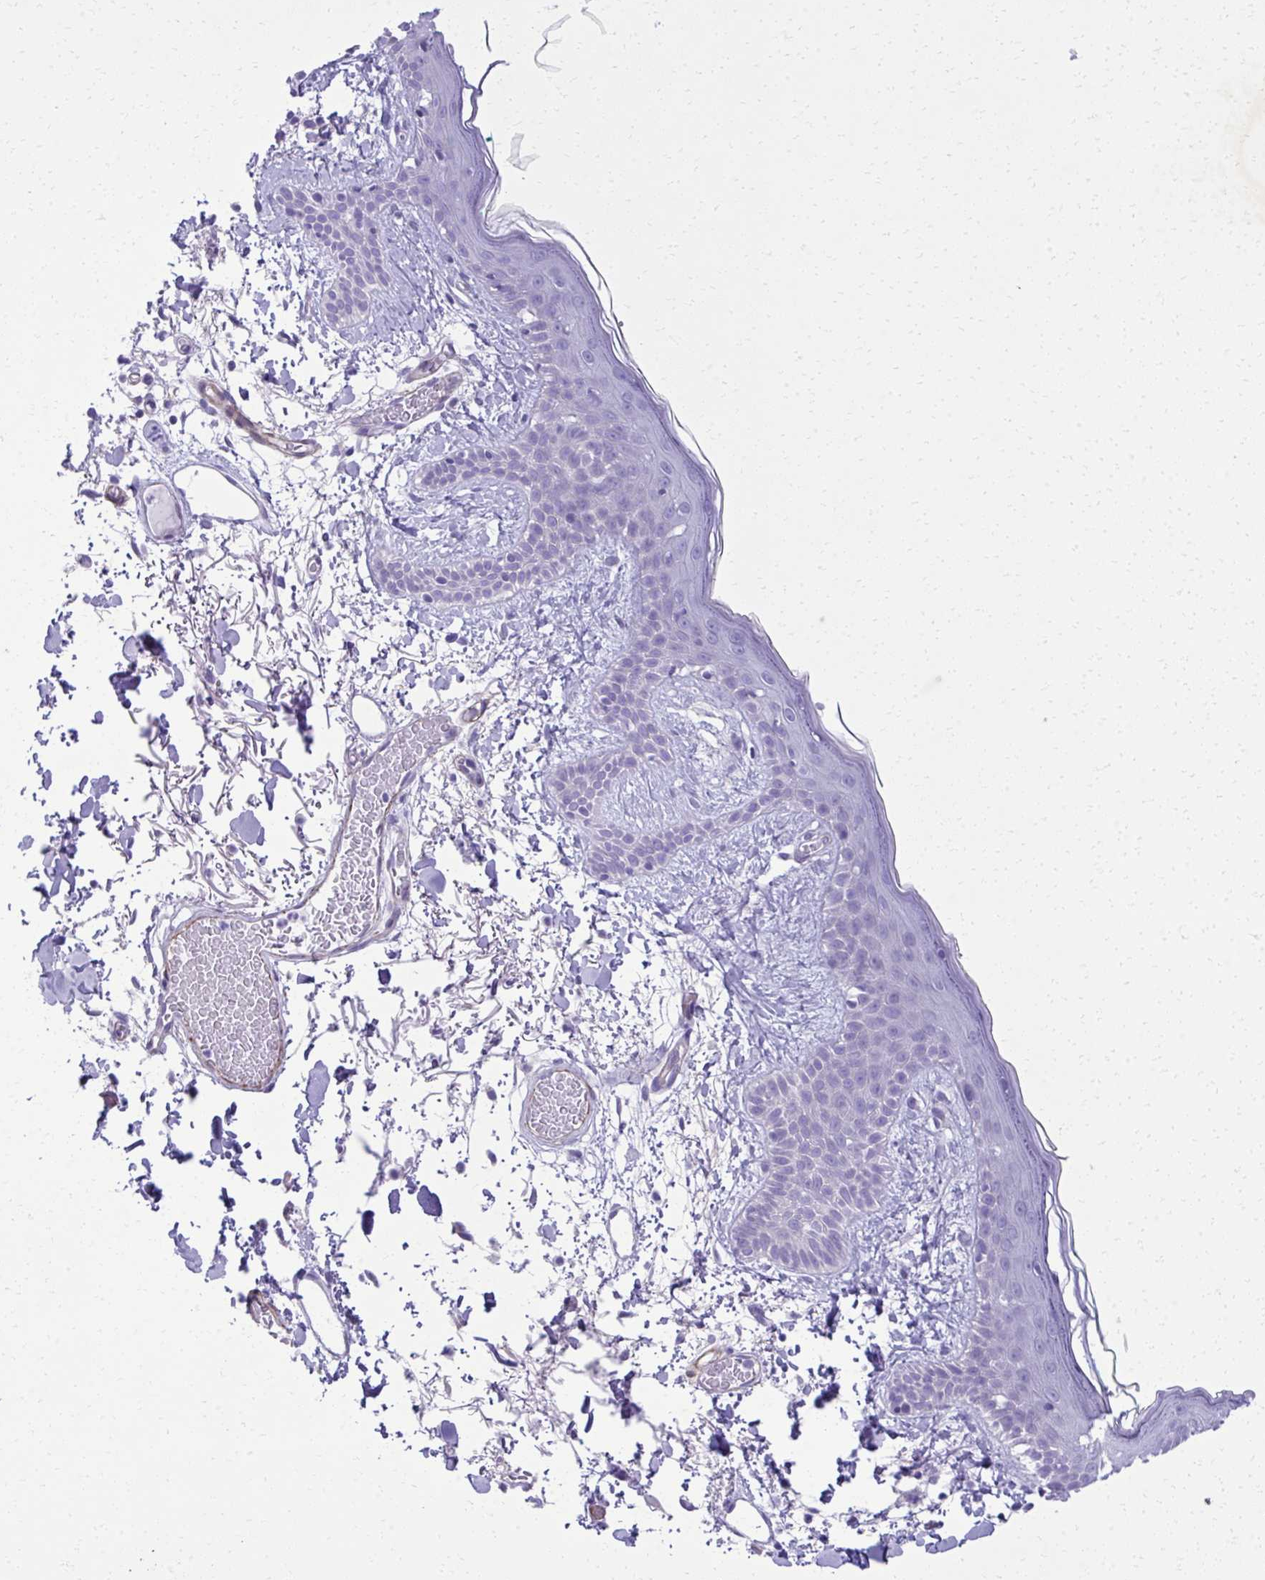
{"staining": {"intensity": "negative", "quantity": "none", "location": "none"}, "tissue": "skin", "cell_type": "Fibroblasts", "image_type": "normal", "snomed": [{"axis": "morphology", "description": "Normal tissue, NOS"}, {"axis": "topography", "description": "Skin"}], "caption": "High magnification brightfield microscopy of unremarkable skin stained with DAB (brown) and counterstained with hematoxylin (blue): fibroblasts show no significant positivity.", "gene": "PITPNM3", "patient": {"sex": "male", "age": 79}}